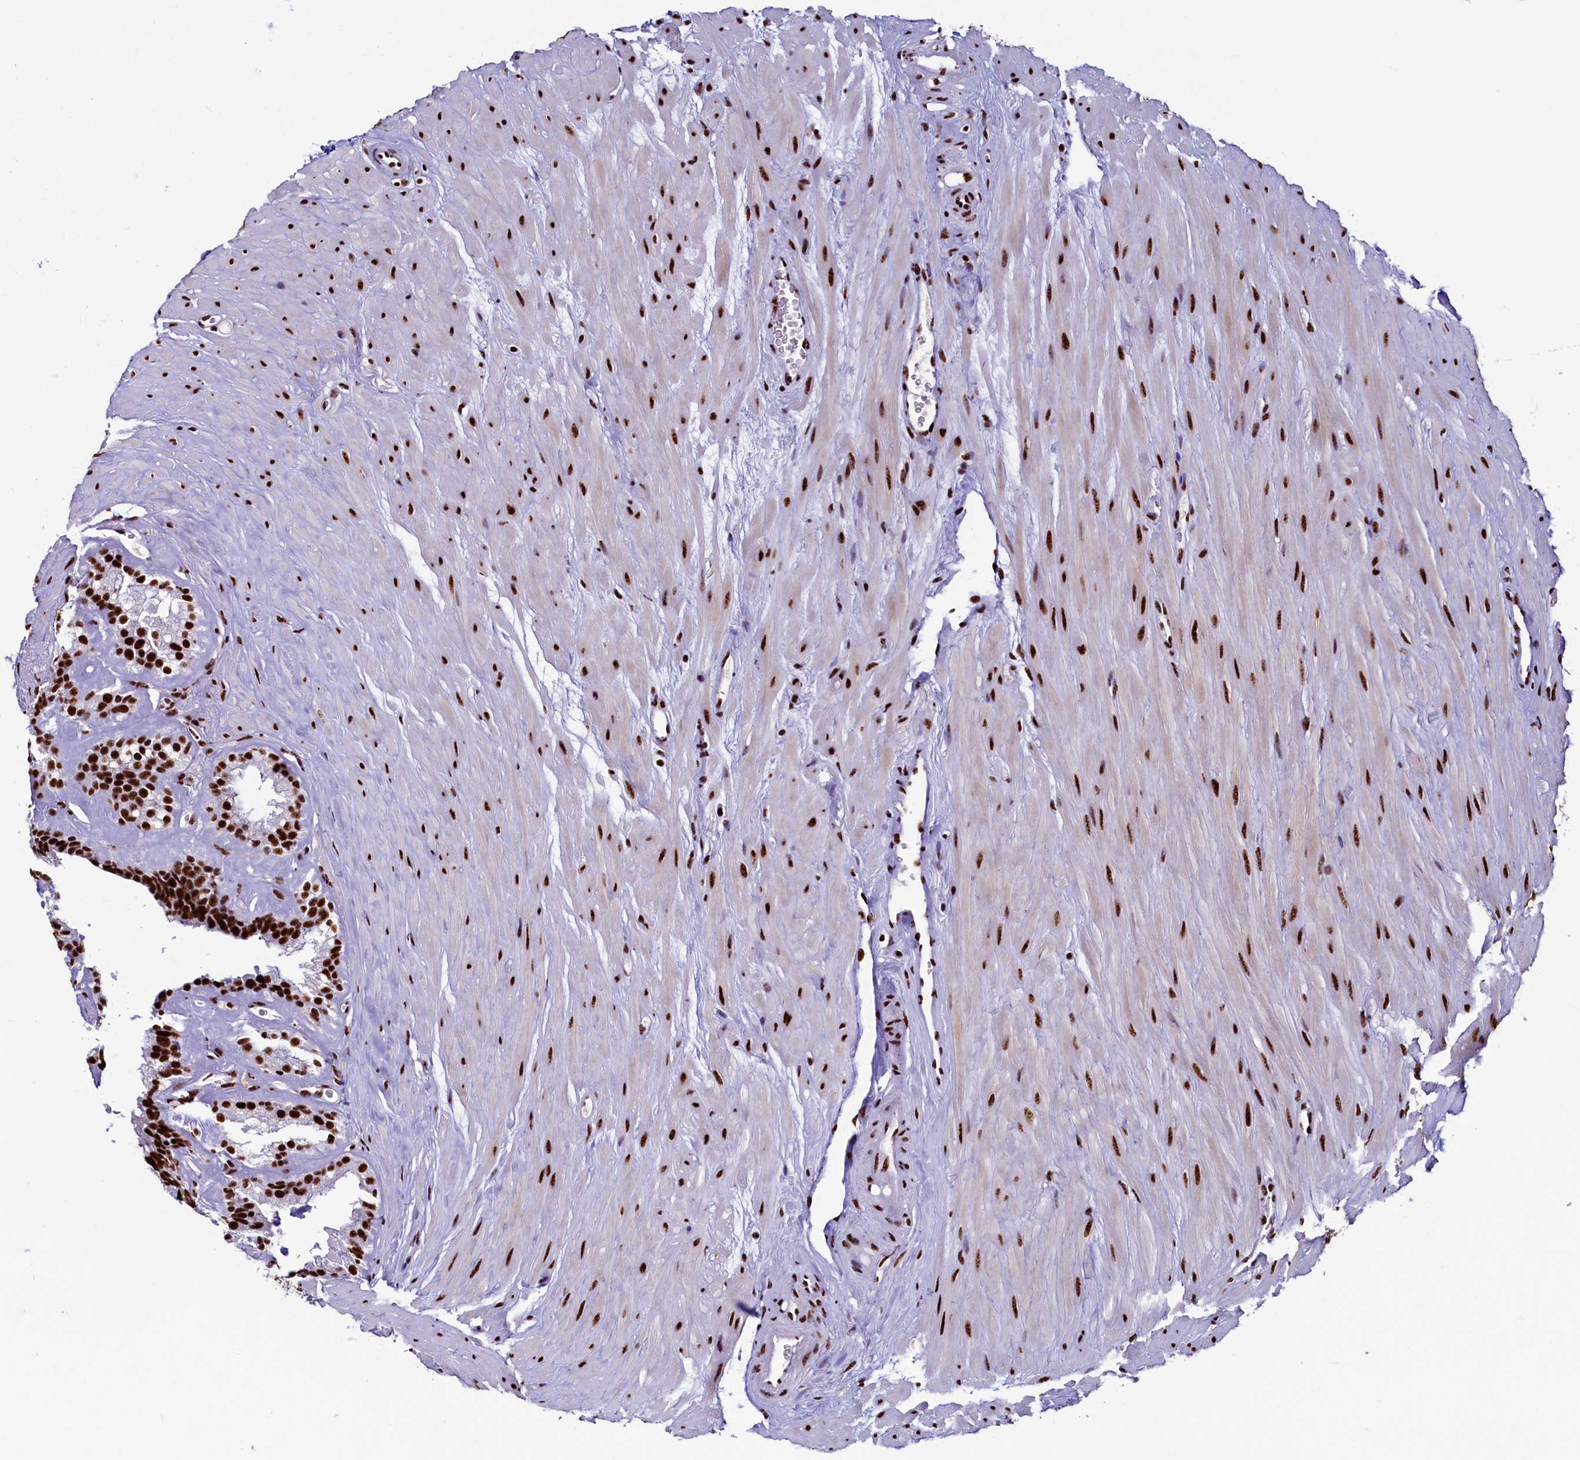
{"staining": {"intensity": "strong", "quantity": ">75%", "location": "nuclear"}, "tissue": "seminal vesicle", "cell_type": "Glandular cells", "image_type": "normal", "snomed": [{"axis": "morphology", "description": "Normal tissue, NOS"}, {"axis": "topography", "description": "Prostate"}, {"axis": "topography", "description": "Seminal veicle"}], "caption": "This photomicrograph shows immunohistochemistry staining of normal human seminal vesicle, with high strong nuclear expression in approximately >75% of glandular cells.", "gene": "SRRM2", "patient": {"sex": "male", "age": 59}}